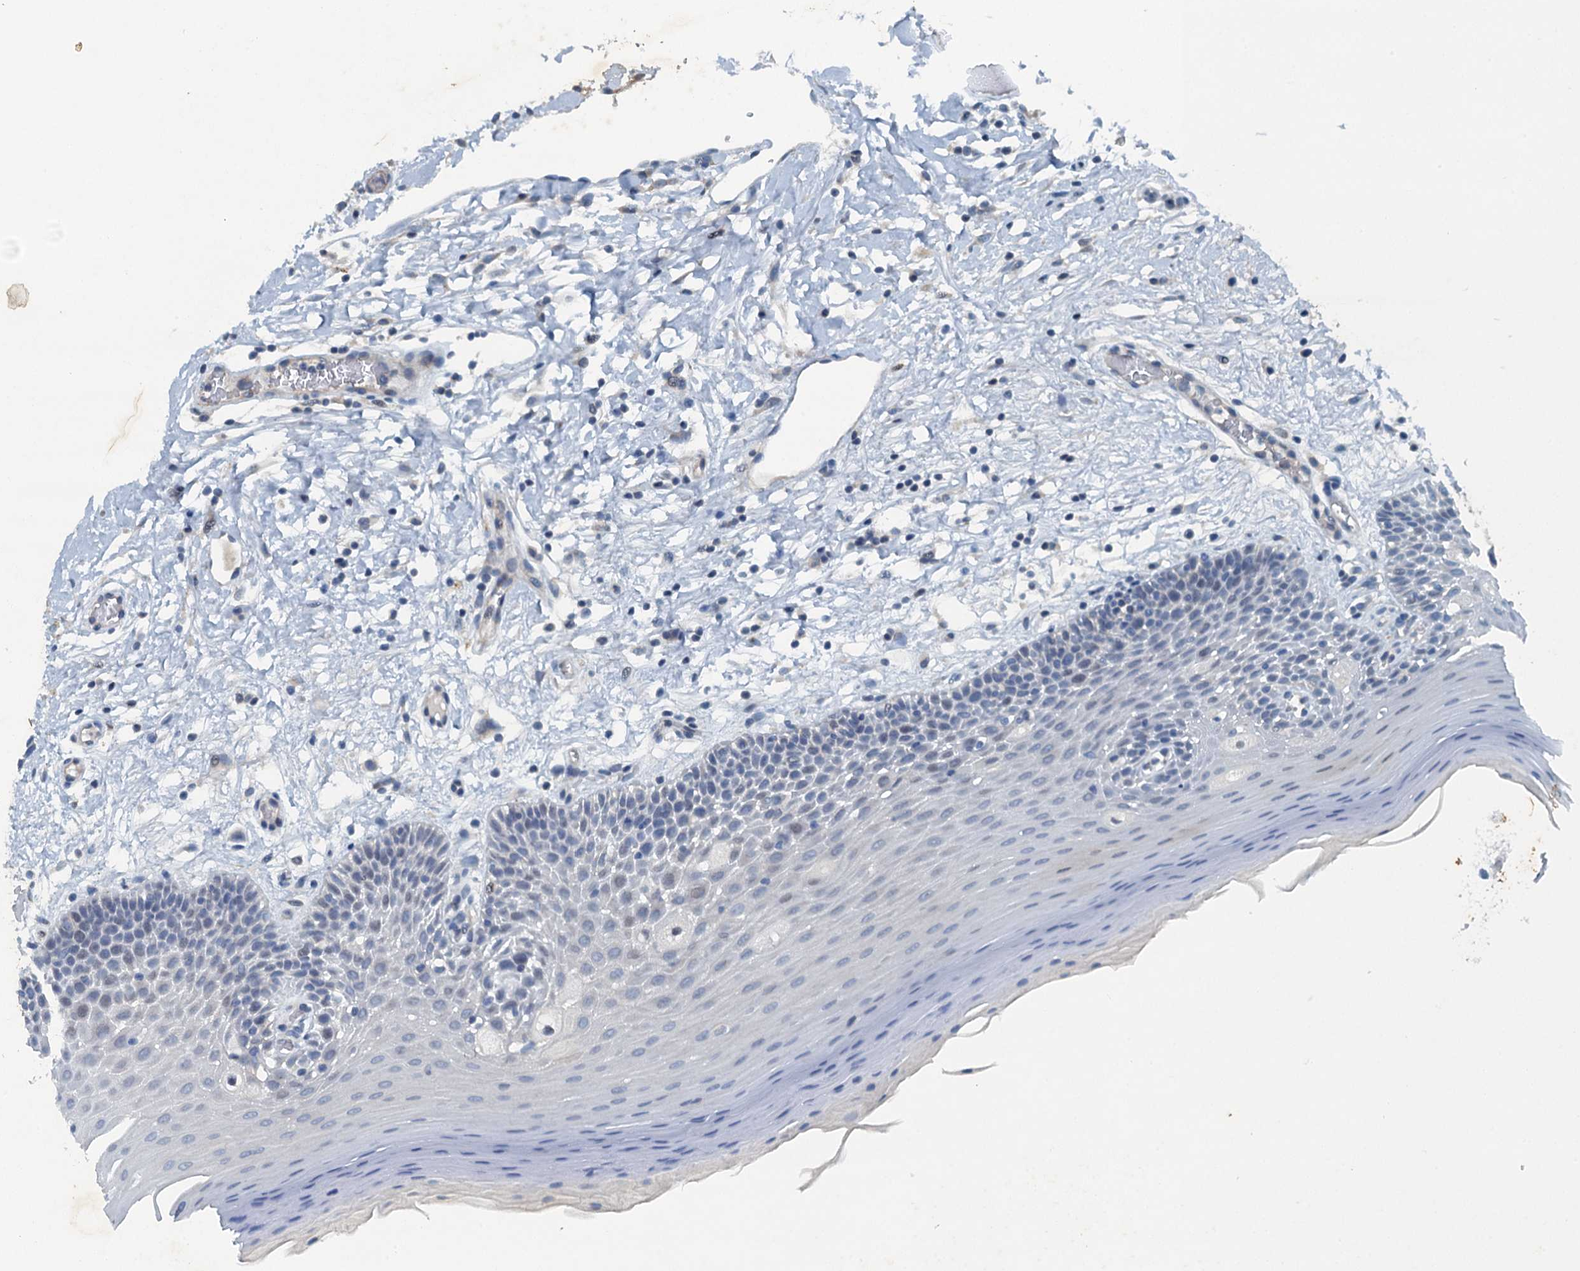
{"staining": {"intensity": "negative", "quantity": "none", "location": "none"}, "tissue": "oral mucosa", "cell_type": "Squamous epithelial cells", "image_type": "normal", "snomed": [{"axis": "morphology", "description": "Normal tissue, NOS"}, {"axis": "topography", "description": "Oral tissue"}, {"axis": "topography", "description": "Tounge, NOS"}], "caption": "Immunohistochemical staining of normal human oral mucosa exhibits no significant expression in squamous epithelial cells. (DAB immunohistochemistry (IHC) visualized using brightfield microscopy, high magnification).", "gene": "CBLIF", "patient": {"sex": "male", "age": 47}}